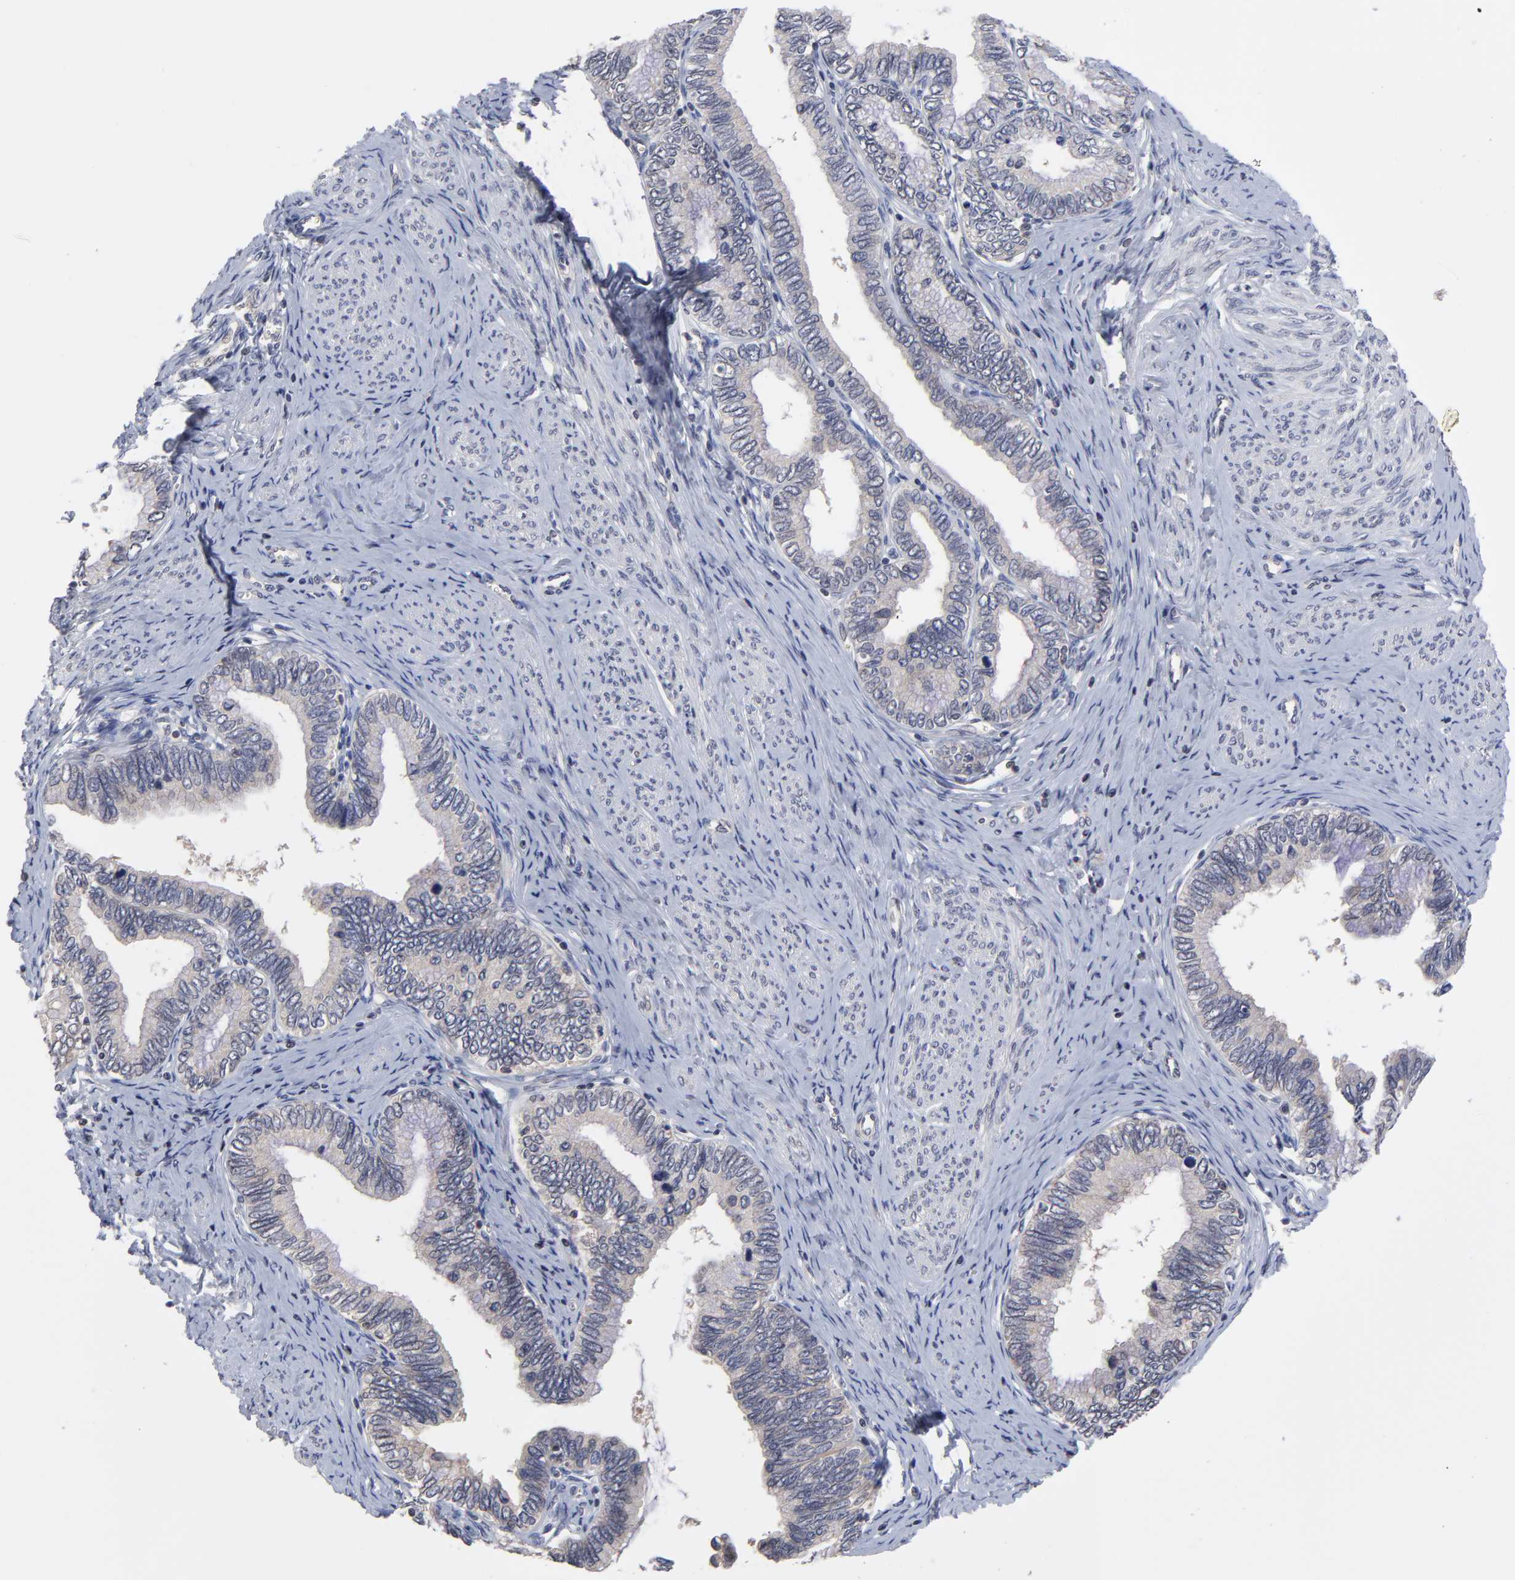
{"staining": {"intensity": "weak", "quantity": ">75%", "location": "cytoplasmic/membranous"}, "tissue": "cervical cancer", "cell_type": "Tumor cells", "image_type": "cancer", "snomed": [{"axis": "morphology", "description": "Adenocarcinoma, NOS"}, {"axis": "topography", "description": "Cervix"}], "caption": "There is low levels of weak cytoplasmic/membranous positivity in tumor cells of cervical adenocarcinoma, as demonstrated by immunohistochemical staining (brown color).", "gene": "ZNF157", "patient": {"sex": "female", "age": 49}}